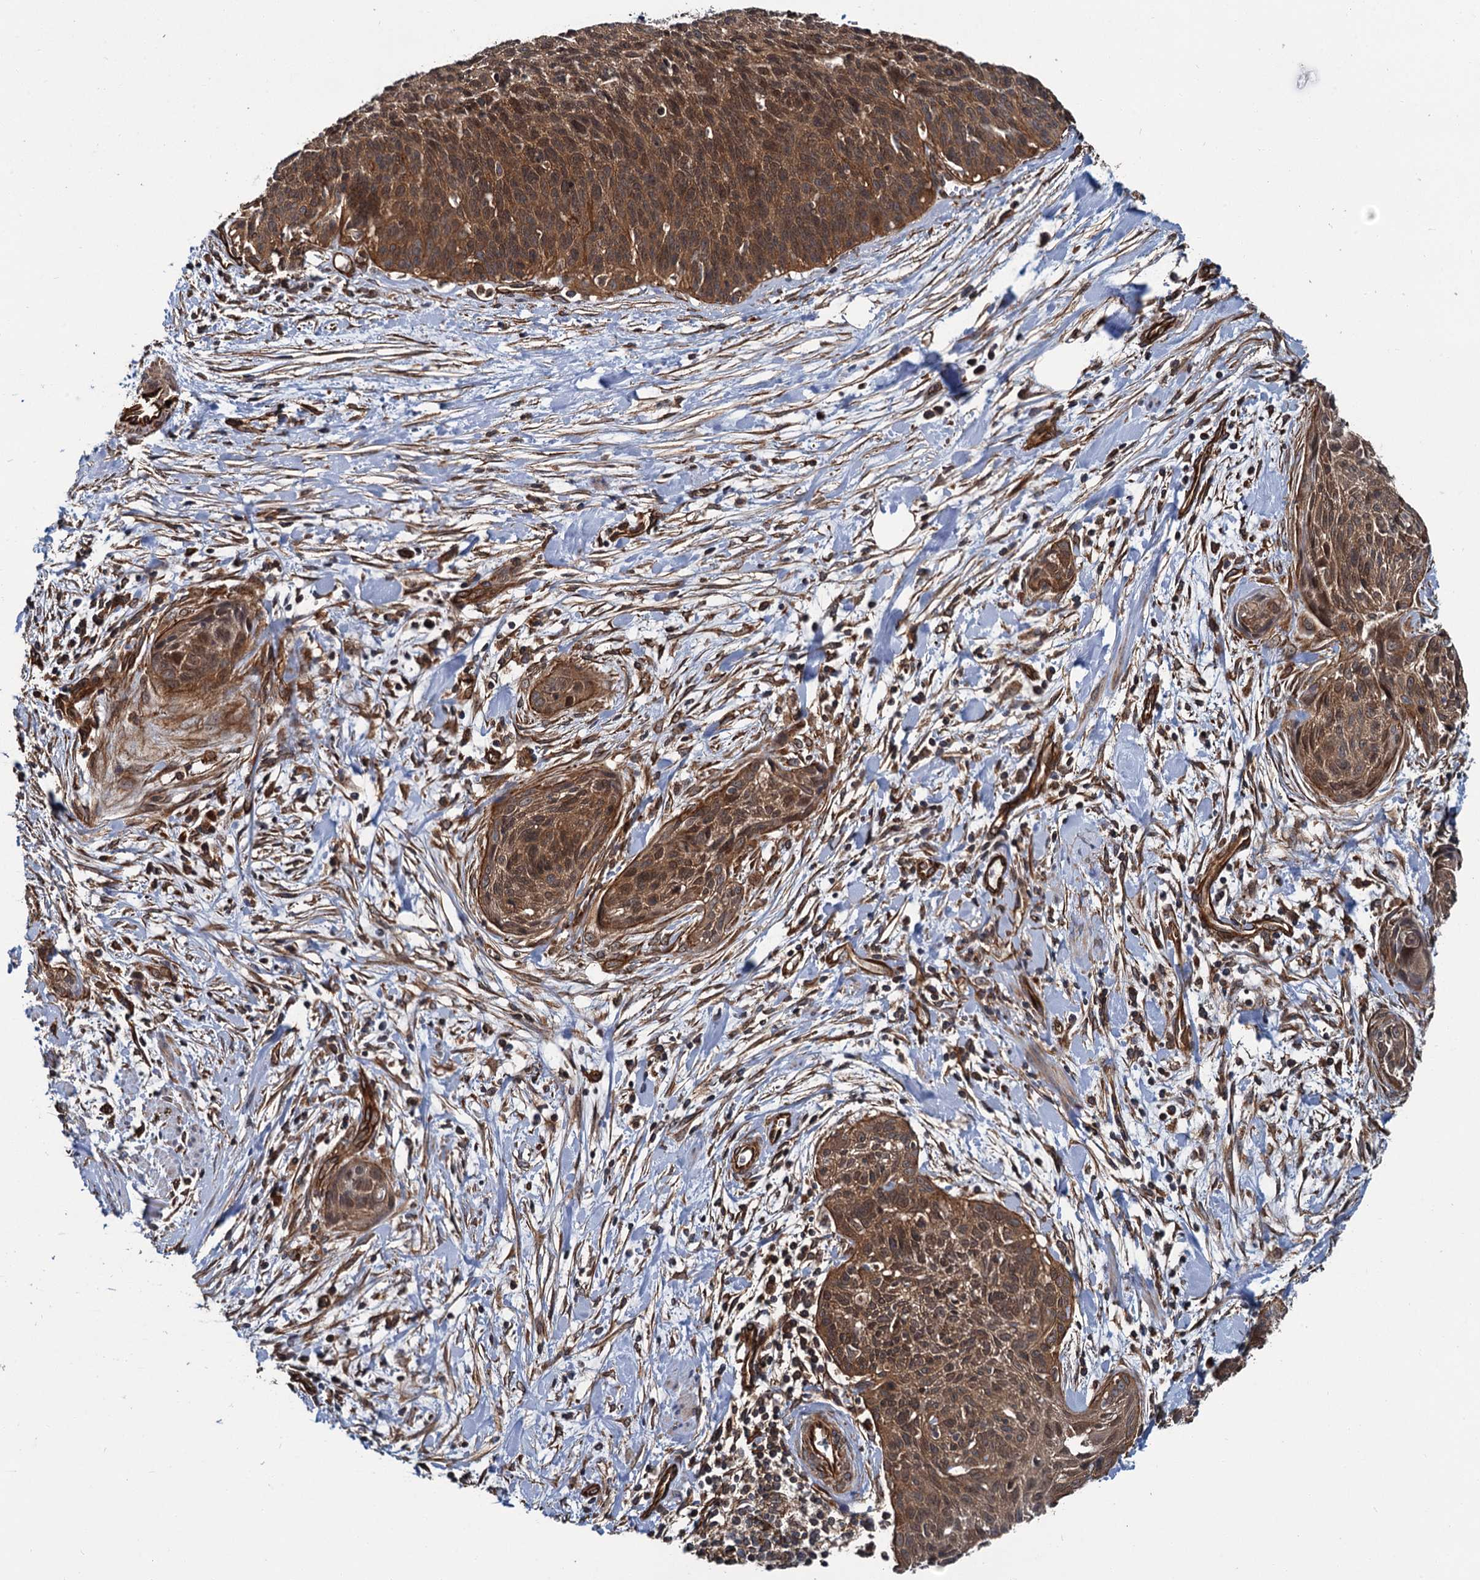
{"staining": {"intensity": "strong", "quantity": ">75%", "location": "cytoplasmic/membranous"}, "tissue": "cervical cancer", "cell_type": "Tumor cells", "image_type": "cancer", "snomed": [{"axis": "morphology", "description": "Squamous cell carcinoma, NOS"}, {"axis": "topography", "description": "Cervix"}], "caption": "Protein staining by IHC exhibits strong cytoplasmic/membranous staining in approximately >75% of tumor cells in cervical squamous cell carcinoma.", "gene": "ZFYVE19", "patient": {"sex": "female", "age": 55}}